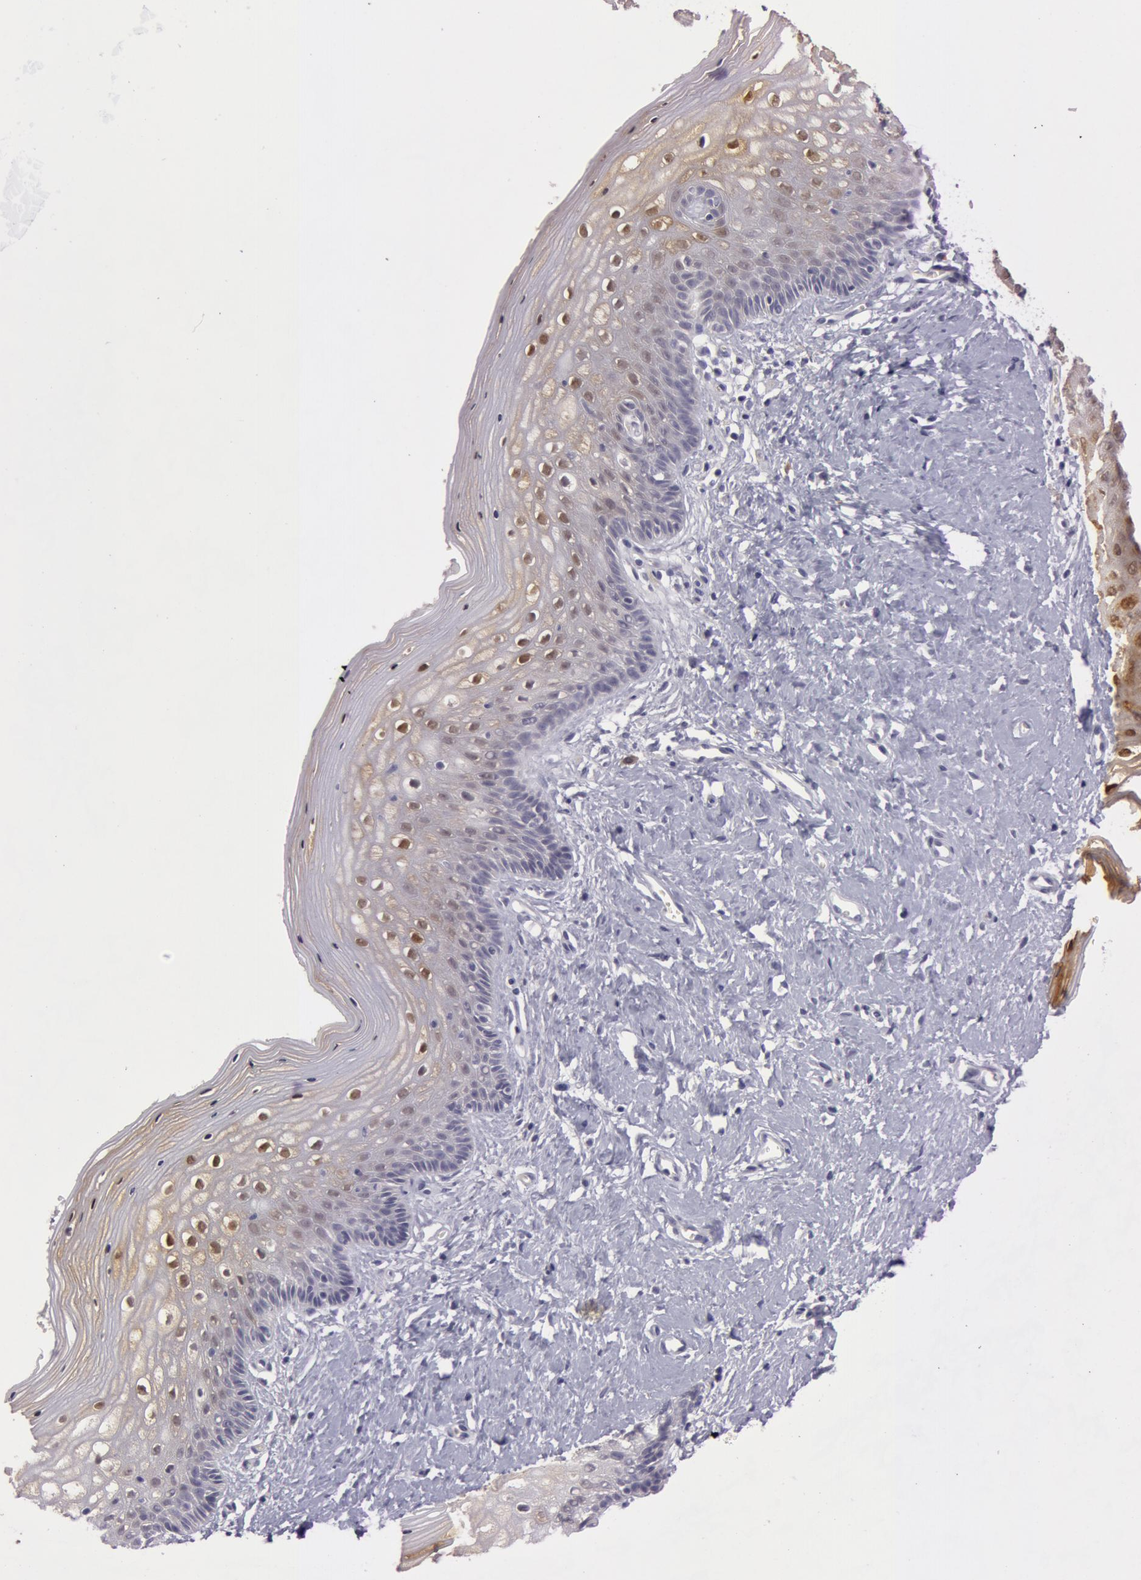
{"staining": {"intensity": "moderate", "quantity": ">75%", "location": "nuclear"}, "tissue": "vagina", "cell_type": "Squamous epithelial cells", "image_type": "normal", "snomed": [{"axis": "morphology", "description": "Normal tissue, NOS"}, {"axis": "topography", "description": "Vagina"}], "caption": "Immunohistochemical staining of normal vagina shows moderate nuclear protein positivity in approximately >75% of squamous epithelial cells. The staining is performed using DAB (3,3'-diaminobenzidine) brown chromogen to label protein expression. The nuclei are counter-stained blue using hematoxylin.", "gene": "IL1RN", "patient": {"sex": "female", "age": 46}}